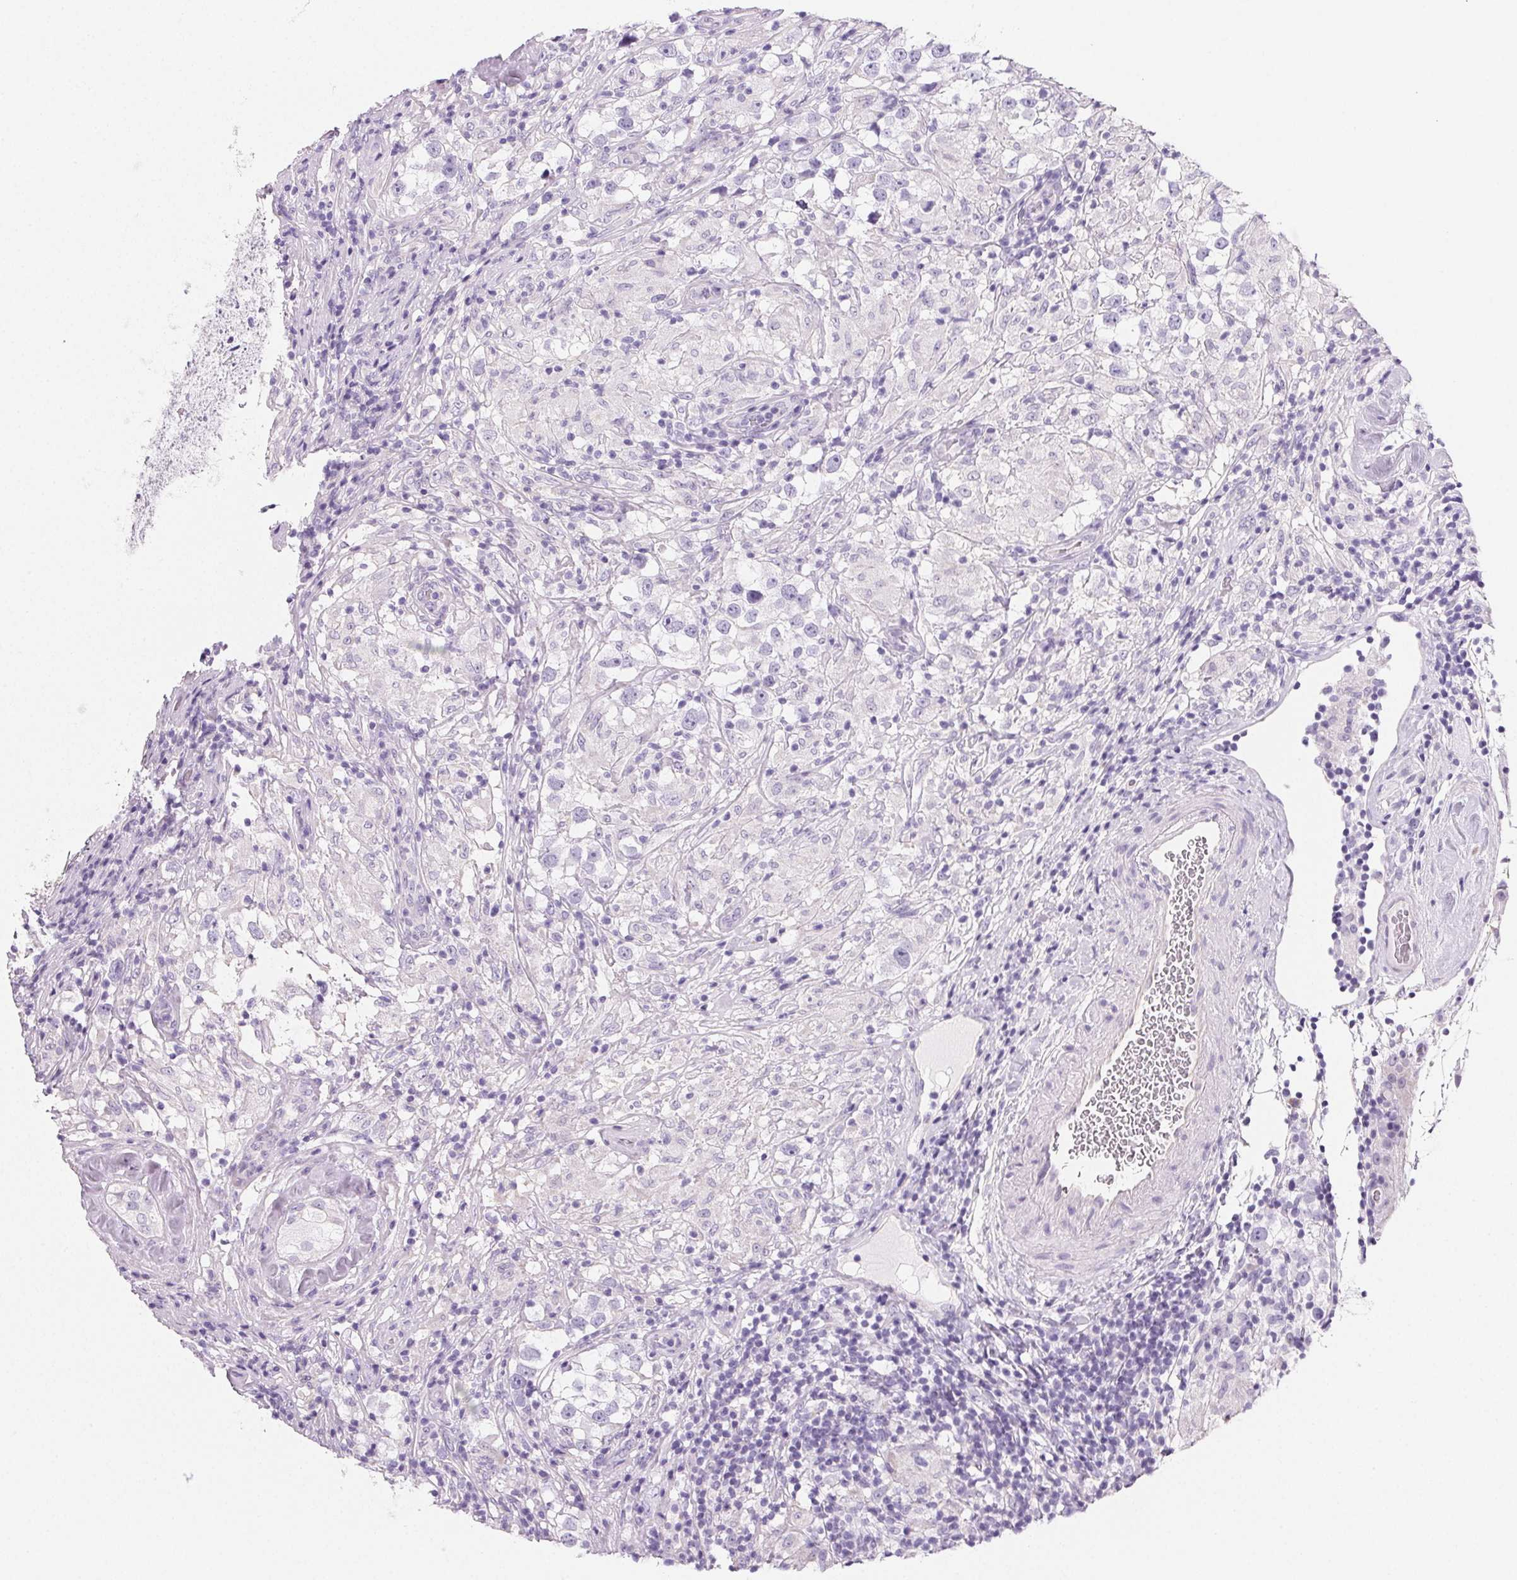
{"staining": {"intensity": "negative", "quantity": "none", "location": "none"}, "tissue": "testis cancer", "cell_type": "Tumor cells", "image_type": "cancer", "snomed": [{"axis": "morphology", "description": "Seminoma, NOS"}, {"axis": "topography", "description": "Testis"}], "caption": "The histopathology image displays no significant positivity in tumor cells of testis cancer. (Immunohistochemistry, brightfield microscopy, high magnification).", "gene": "PRSS3", "patient": {"sex": "male", "age": 46}}